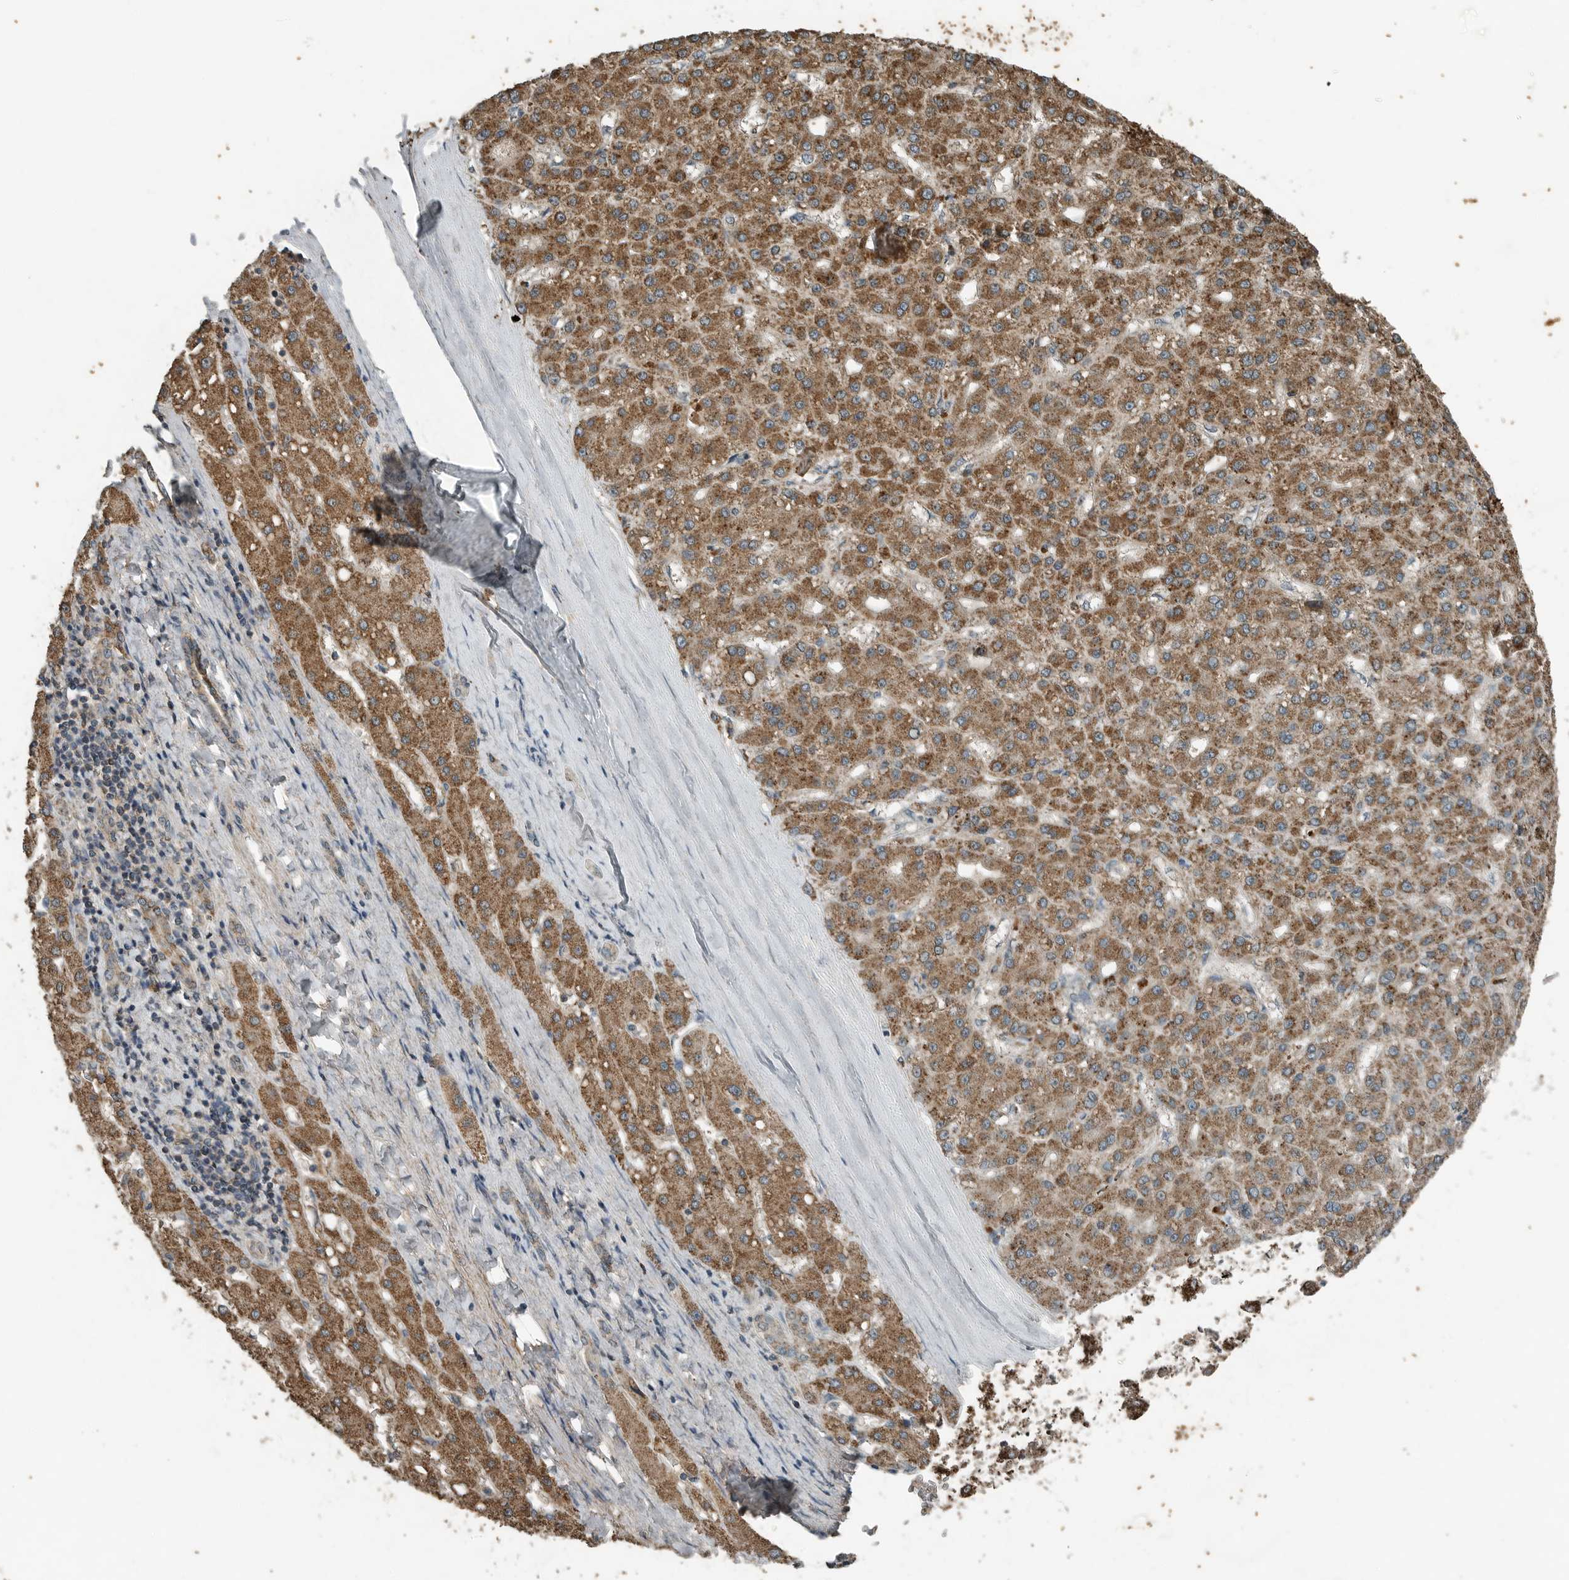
{"staining": {"intensity": "moderate", "quantity": ">75%", "location": "cytoplasmic/membranous"}, "tissue": "liver cancer", "cell_type": "Tumor cells", "image_type": "cancer", "snomed": [{"axis": "morphology", "description": "Carcinoma, Hepatocellular, NOS"}, {"axis": "topography", "description": "Liver"}], "caption": "Immunohistochemistry (DAB (3,3'-diaminobenzidine)) staining of human liver hepatocellular carcinoma shows moderate cytoplasmic/membranous protein positivity in about >75% of tumor cells. (Brightfield microscopy of DAB IHC at high magnification).", "gene": "IL6ST", "patient": {"sex": "male", "age": 67}}